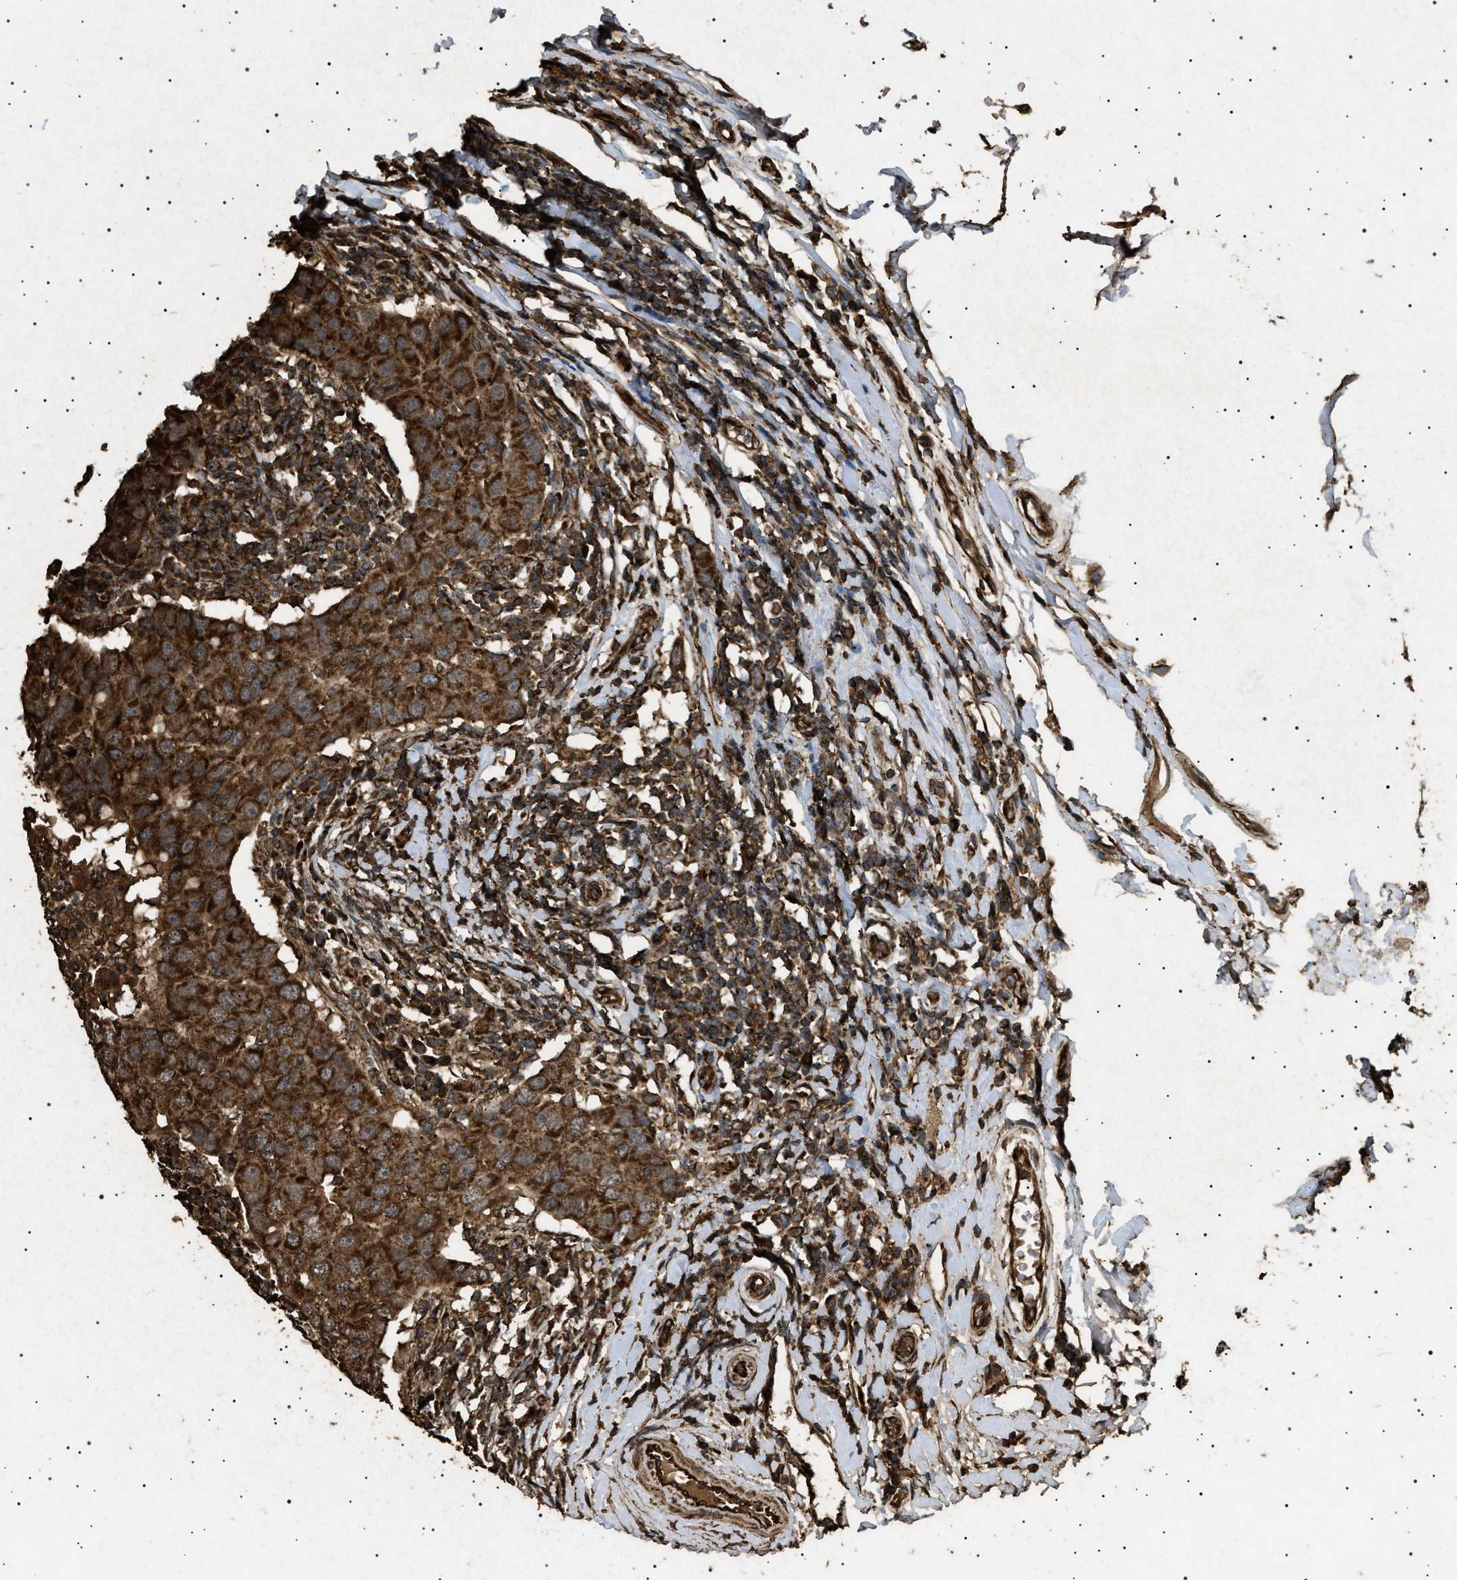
{"staining": {"intensity": "strong", "quantity": ">75%", "location": "cytoplasmic/membranous"}, "tissue": "breast cancer", "cell_type": "Tumor cells", "image_type": "cancer", "snomed": [{"axis": "morphology", "description": "Duct carcinoma"}, {"axis": "topography", "description": "Breast"}], "caption": "This image reveals immunohistochemistry (IHC) staining of human breast cancer (intraductal carcinoma), with high strong cytoplasmic/membranous positivity in about >75% of tumor cells.", "gene": "CYRIA", "patient": {"sex": "female", "age": 27}}